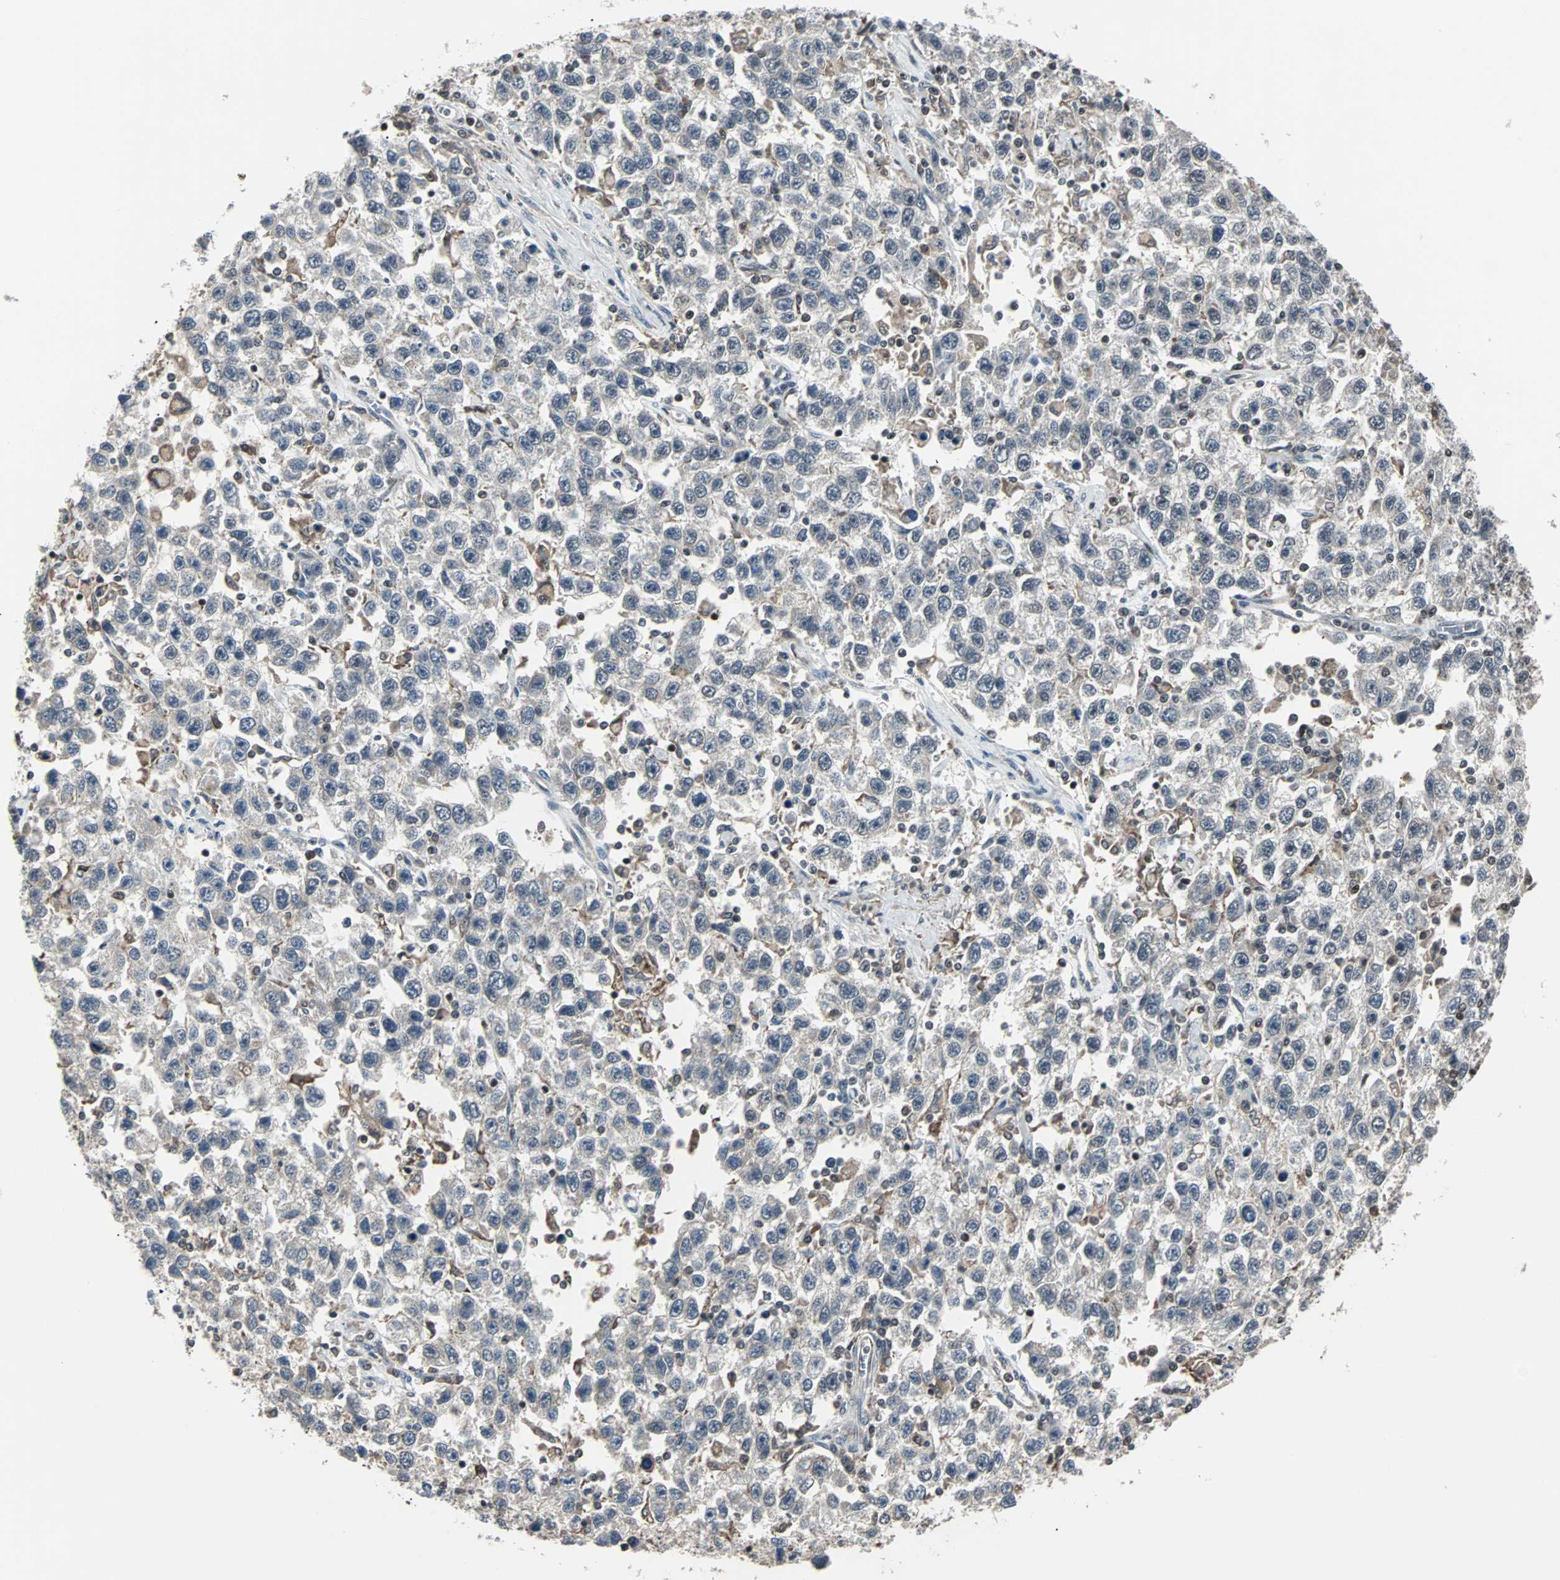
{"staining": {"intensity": "negative", "quantity": "none", "location": "none"}, "tissue": "testis cancer", "cell_type": "Tumor cells", "image_type": "cancer", "snomed": [{"axis": "morphology", "description": "Seminoma, NOS"}, {"axis": "topography", "description": "Testis"}], "caption": "The immunohistochemistry (IHC) image has no significant expression in tumor cells of testis seminoma tissue. Brightfield microscopy of IHC stained with DAB (brown) and hematoxylin (blue), captured at high magnification.", "gene": "TERF2IP", "patient": {"sex": "male", "age": 41}}